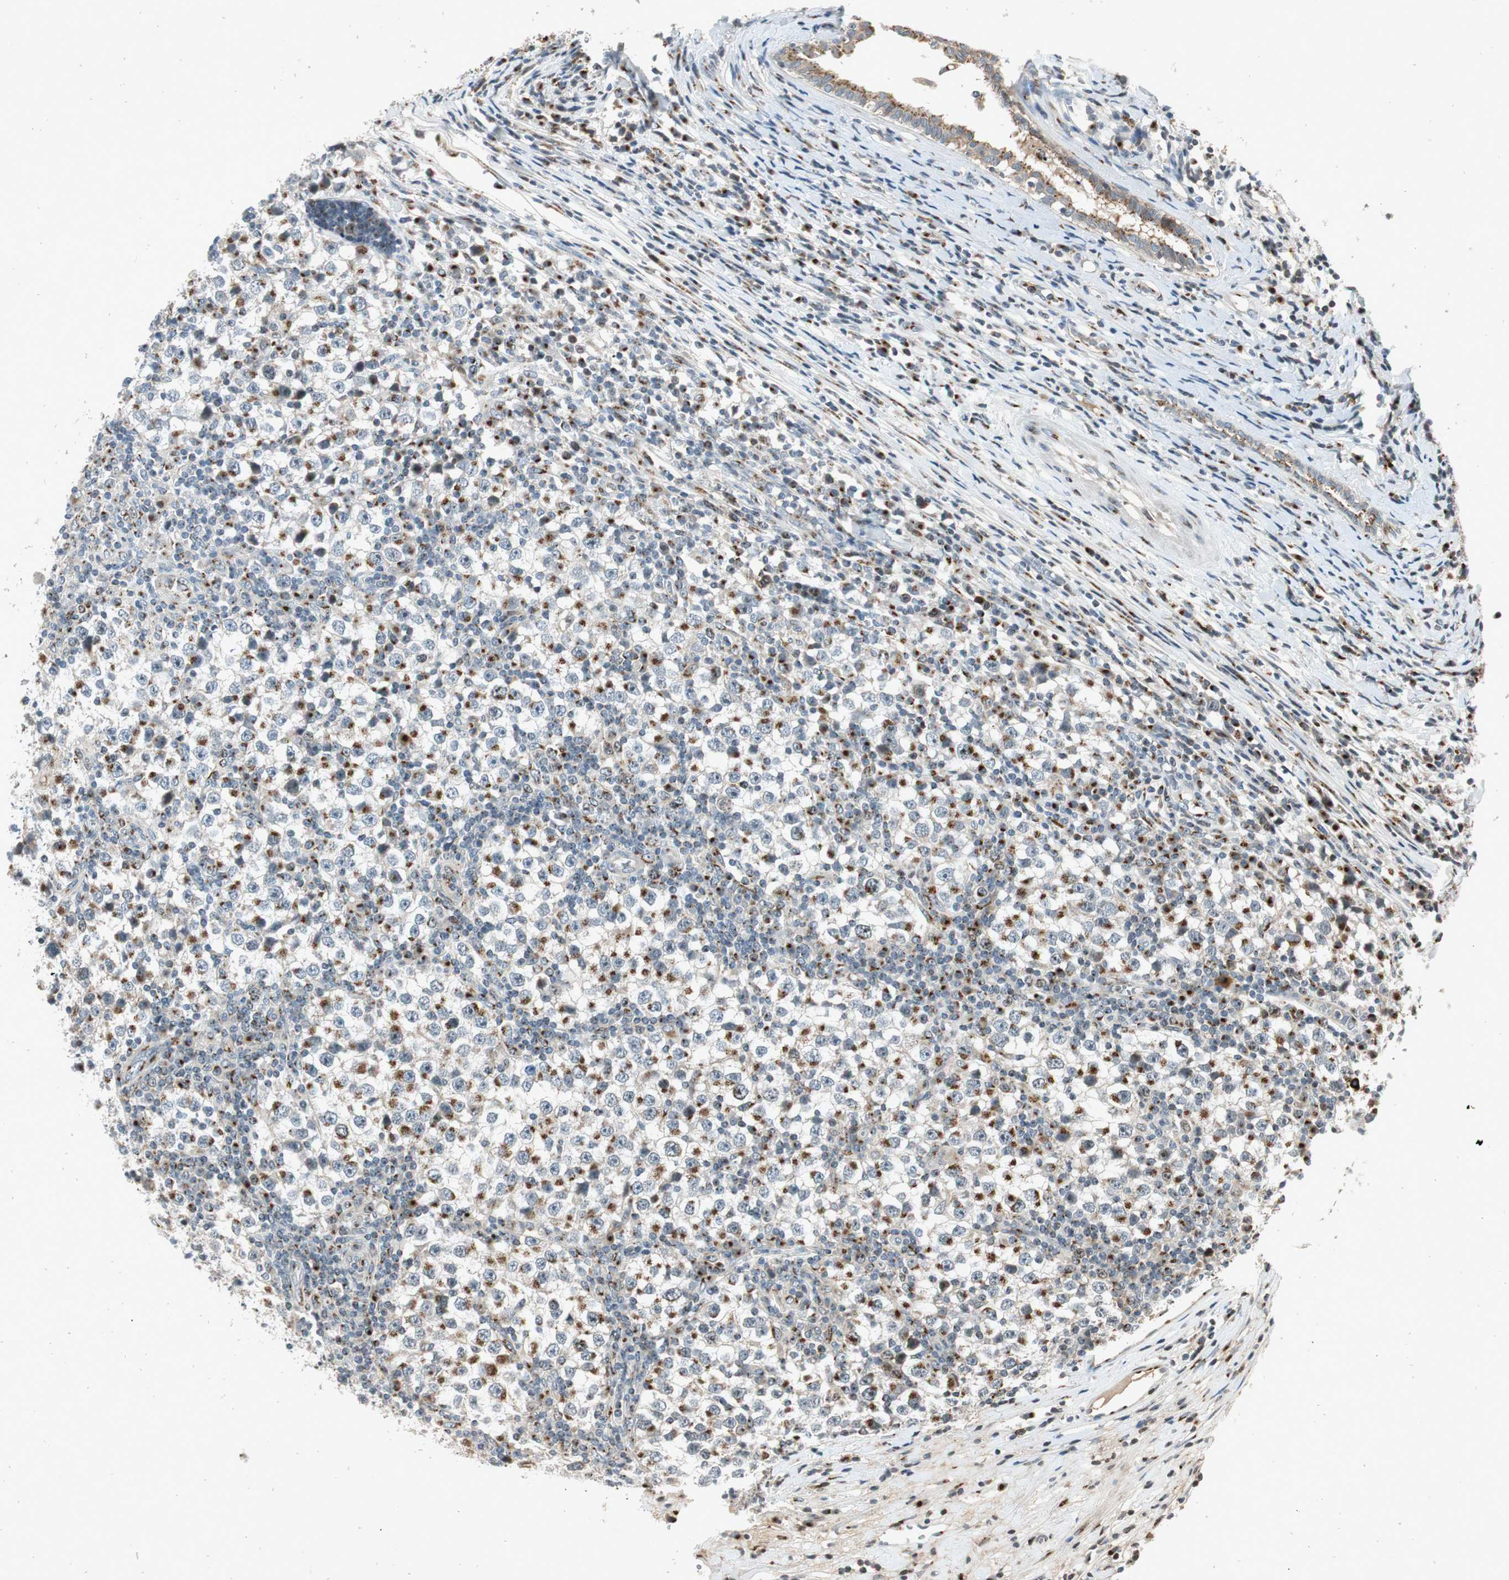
{"staining": {"intensity": "moderate", "quantity": ">75%", "location": "cytoplasmic/membranous"}, "tissue": "testis cancer", "cell_type": "Tumor cells", "image_type": "cancer", "snomed": [{"axis": "morphology", "description": "Seminoma, NOS"}, {"axis": "topography", "description": "Testis"}], "caption": "This image displays immunohistochemistry staining of testis seminoma, with medium moderate cytoplasmic/membranous expression in approximately >75% of tumor cells.", "gene": "NEO1", "patient": {"sex": "male", "age": 65}}